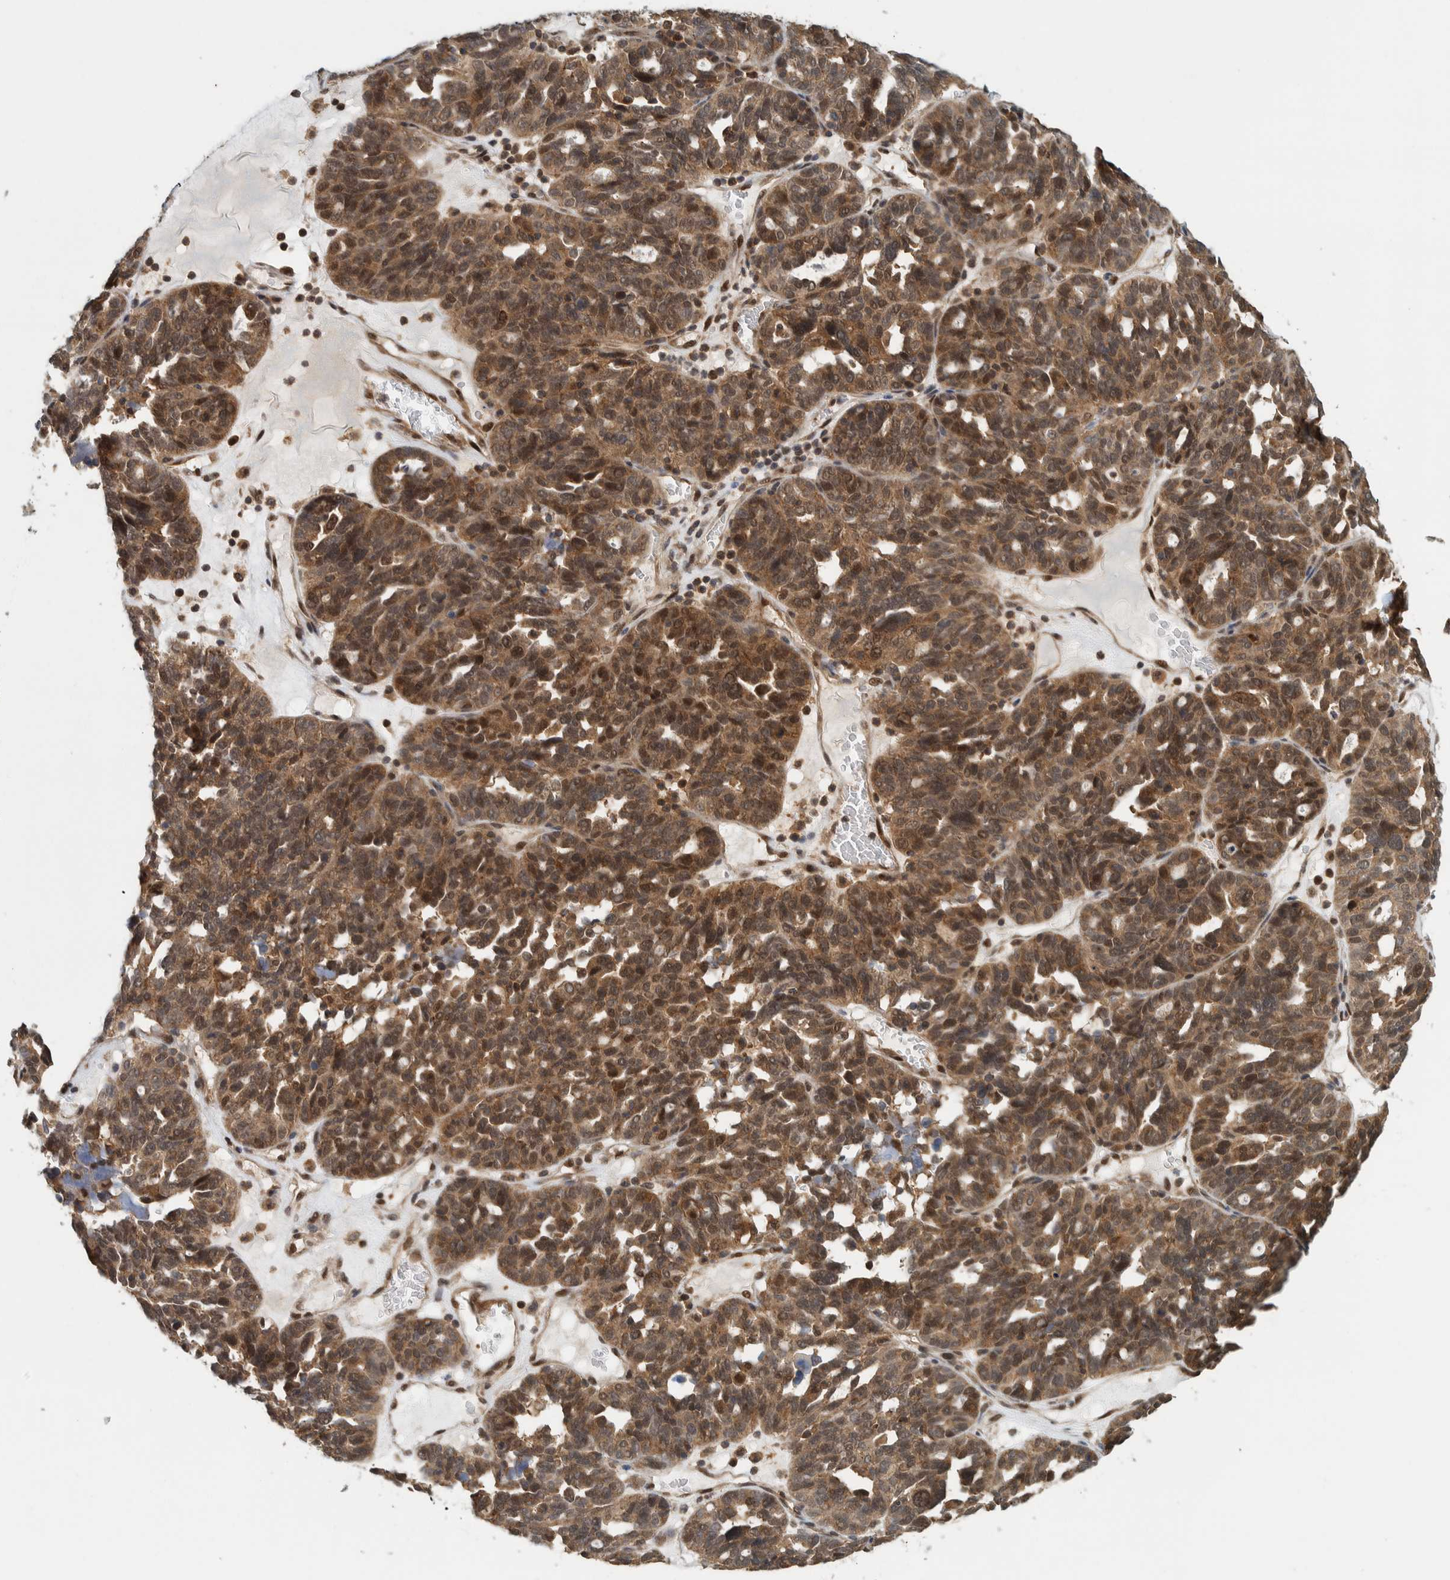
{"staining": {"intensity": "moderate", "quantity": ">75%", "location": "cytoplasmic/membranous,nuclear"}, "tissue": "ovarian cancer", "cell_type": "Tumor cells", "image_type": "cancer", "snomed": [{"axis": "morphology", "description": "Cystadenocarcinoma, serous, NOS"}, {"axis": "topography", "description": "Ovary"}], "caption": "Approximately >75% of tumor cells in human serous cystadenocarcinoma (ovarian) exhibit moderate cytoplasmic/membranous and nuclear protein positivity as visualized by brown immunohistochemical staining.", "gene": "COPS3", "patient": {"sex": "female", "age": 59}}